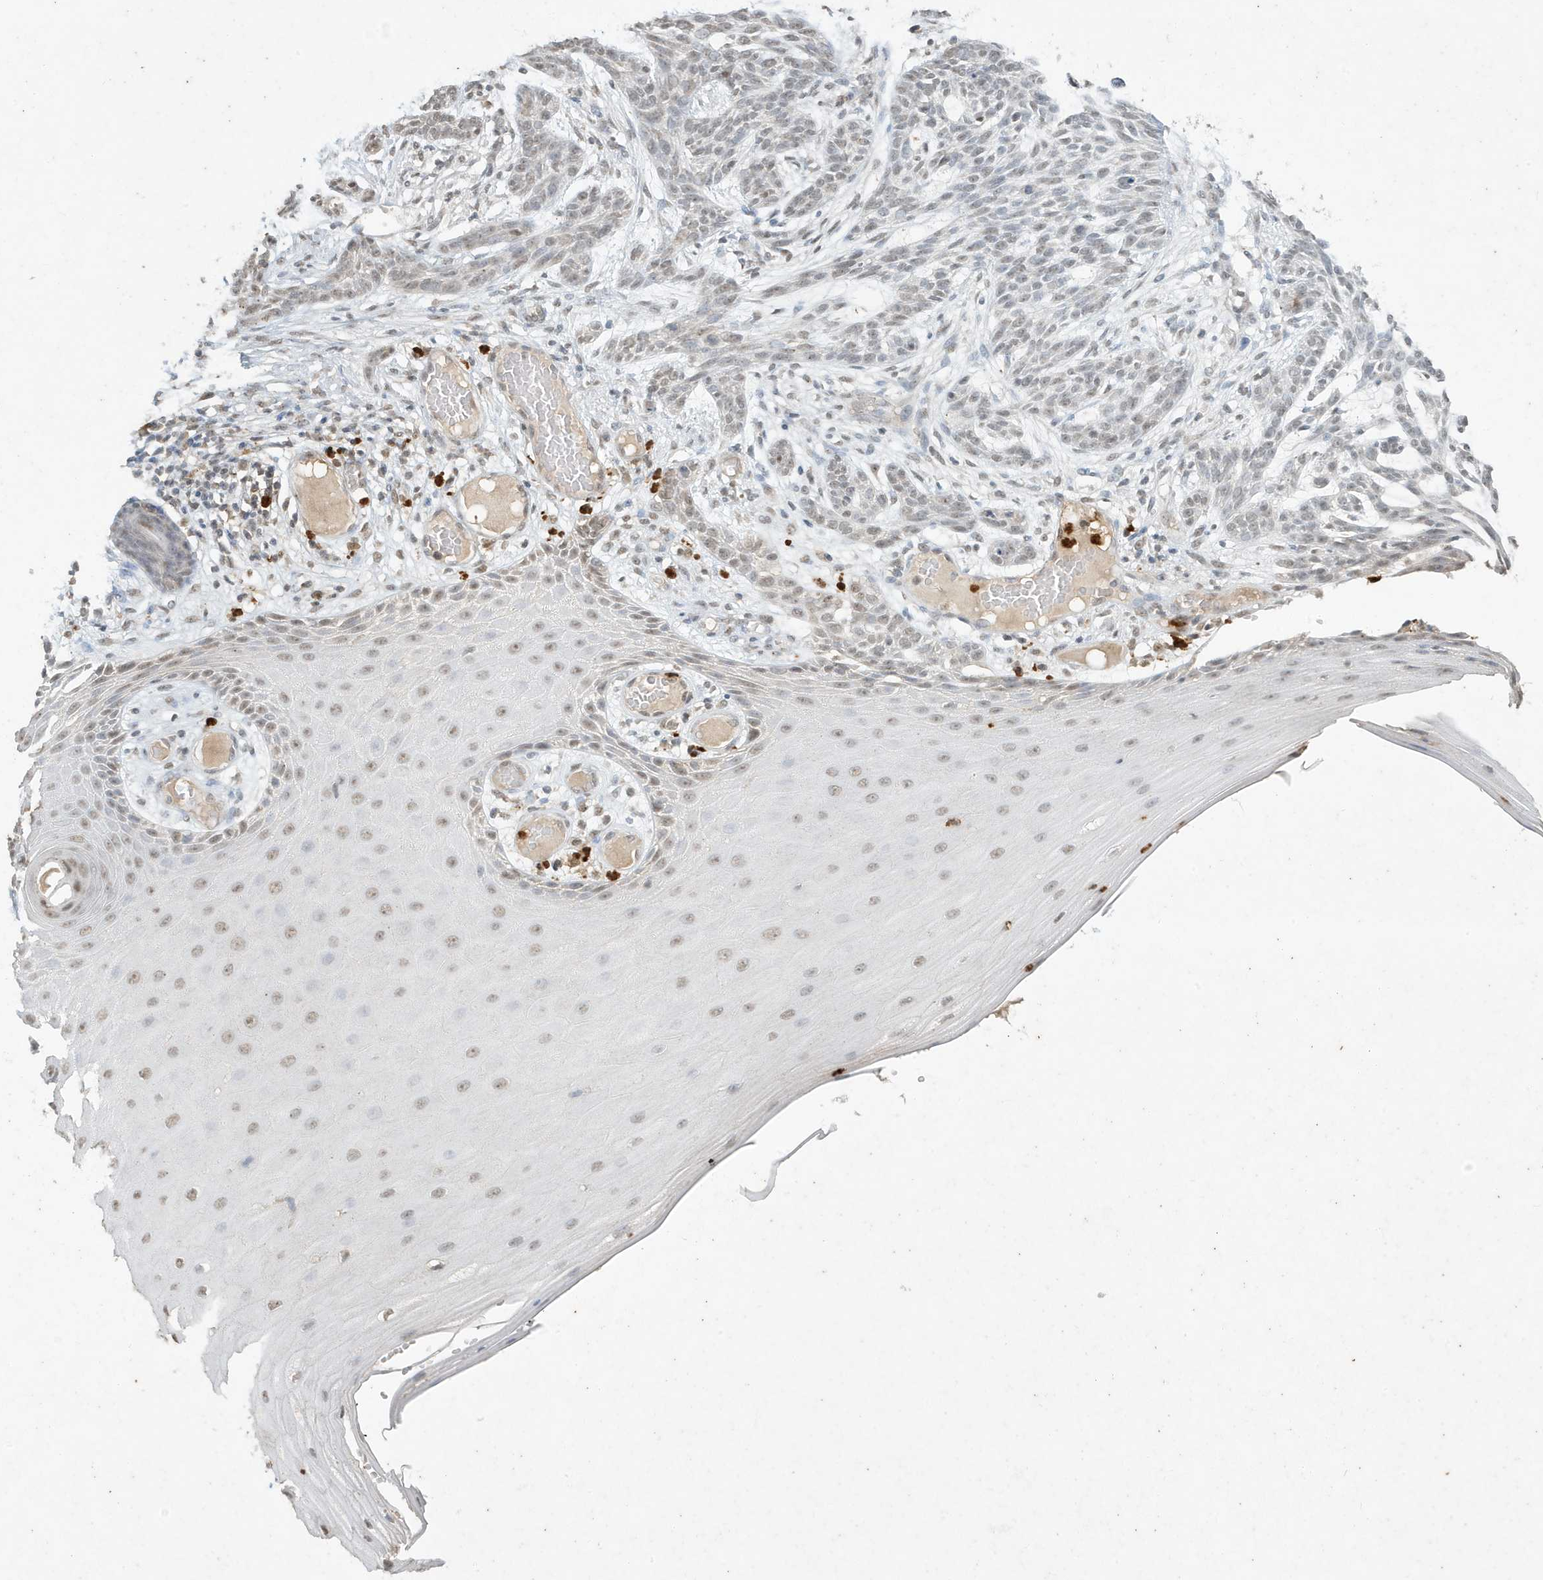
{"staining": {"intensity": "weak", "quantity": "<25%", "location": "nuclear"}, "tissue": "skin cancer", "cell_type": "Tumor cells", "image_type": "cancer", "snomed": [{"axis": "morphology", "description": "Basal cell carcinoma"}, {"axis": "topography", "description": "Skin"}], "caption": "DAB immunohistochemical staining of basal cell carcinoma (skin) reveals no significant positivity in tumor cells.", "gene": "DEFA1", "patient": {"sex": "female", "age": 59}}